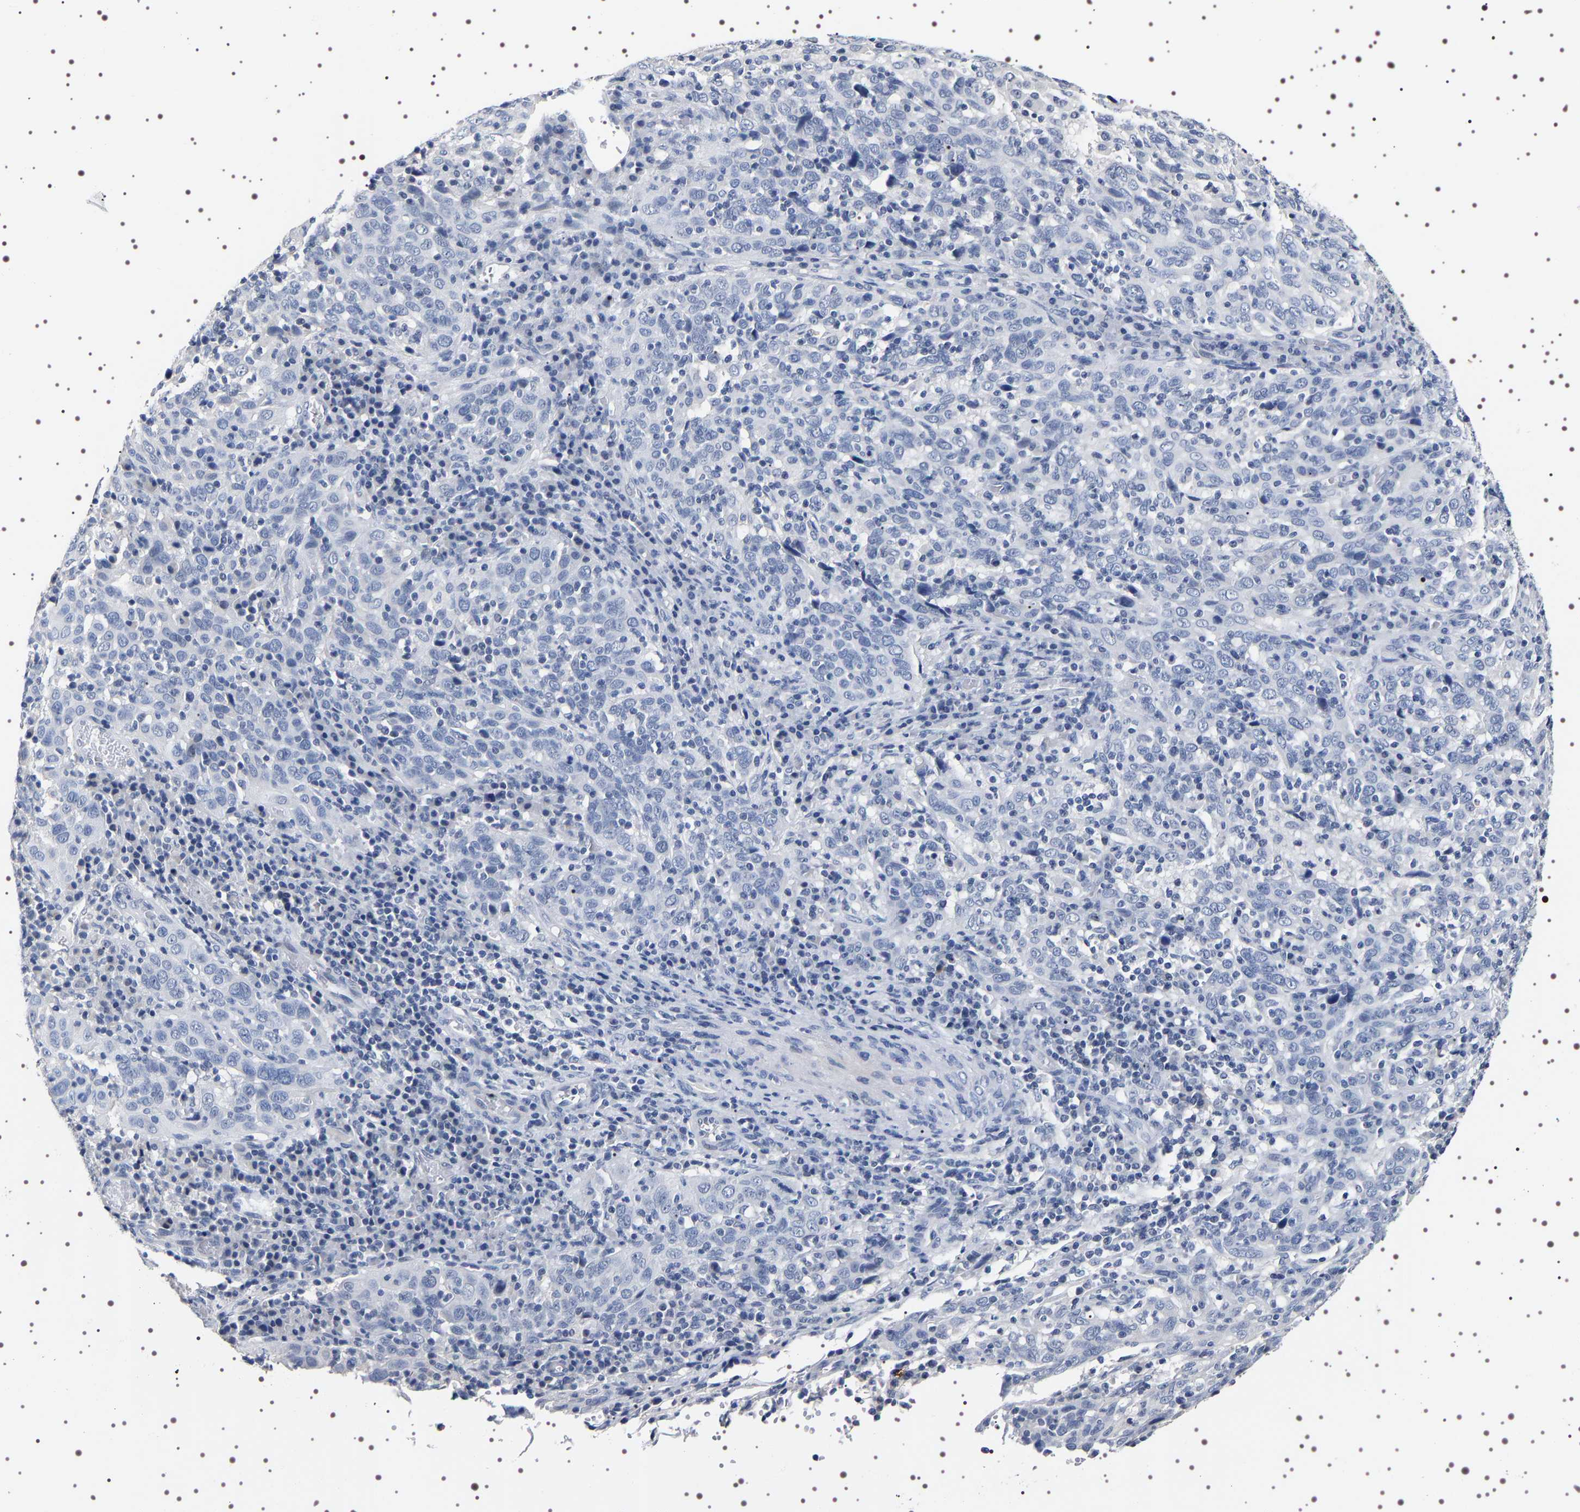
{"staining": {"intensity": "negative", "quantity": "none", "location": "none"}, "tissue": "cervical cancer", "cell_type": "Tumor cells", "image_type": "cancer", "snomed": [{"axis": "morphology", "description": "Squamous cell carcinoma, NOS"}, {"axis": "topography", "description": "Cervix"}], "caption": "This is a histopathology image of IHC staining of squamous cell carcinoma (cervical), which shows no positivity in tumor cells.", "gene": "UBQLN3", "patient": {"sex": "female", "age": 46}}